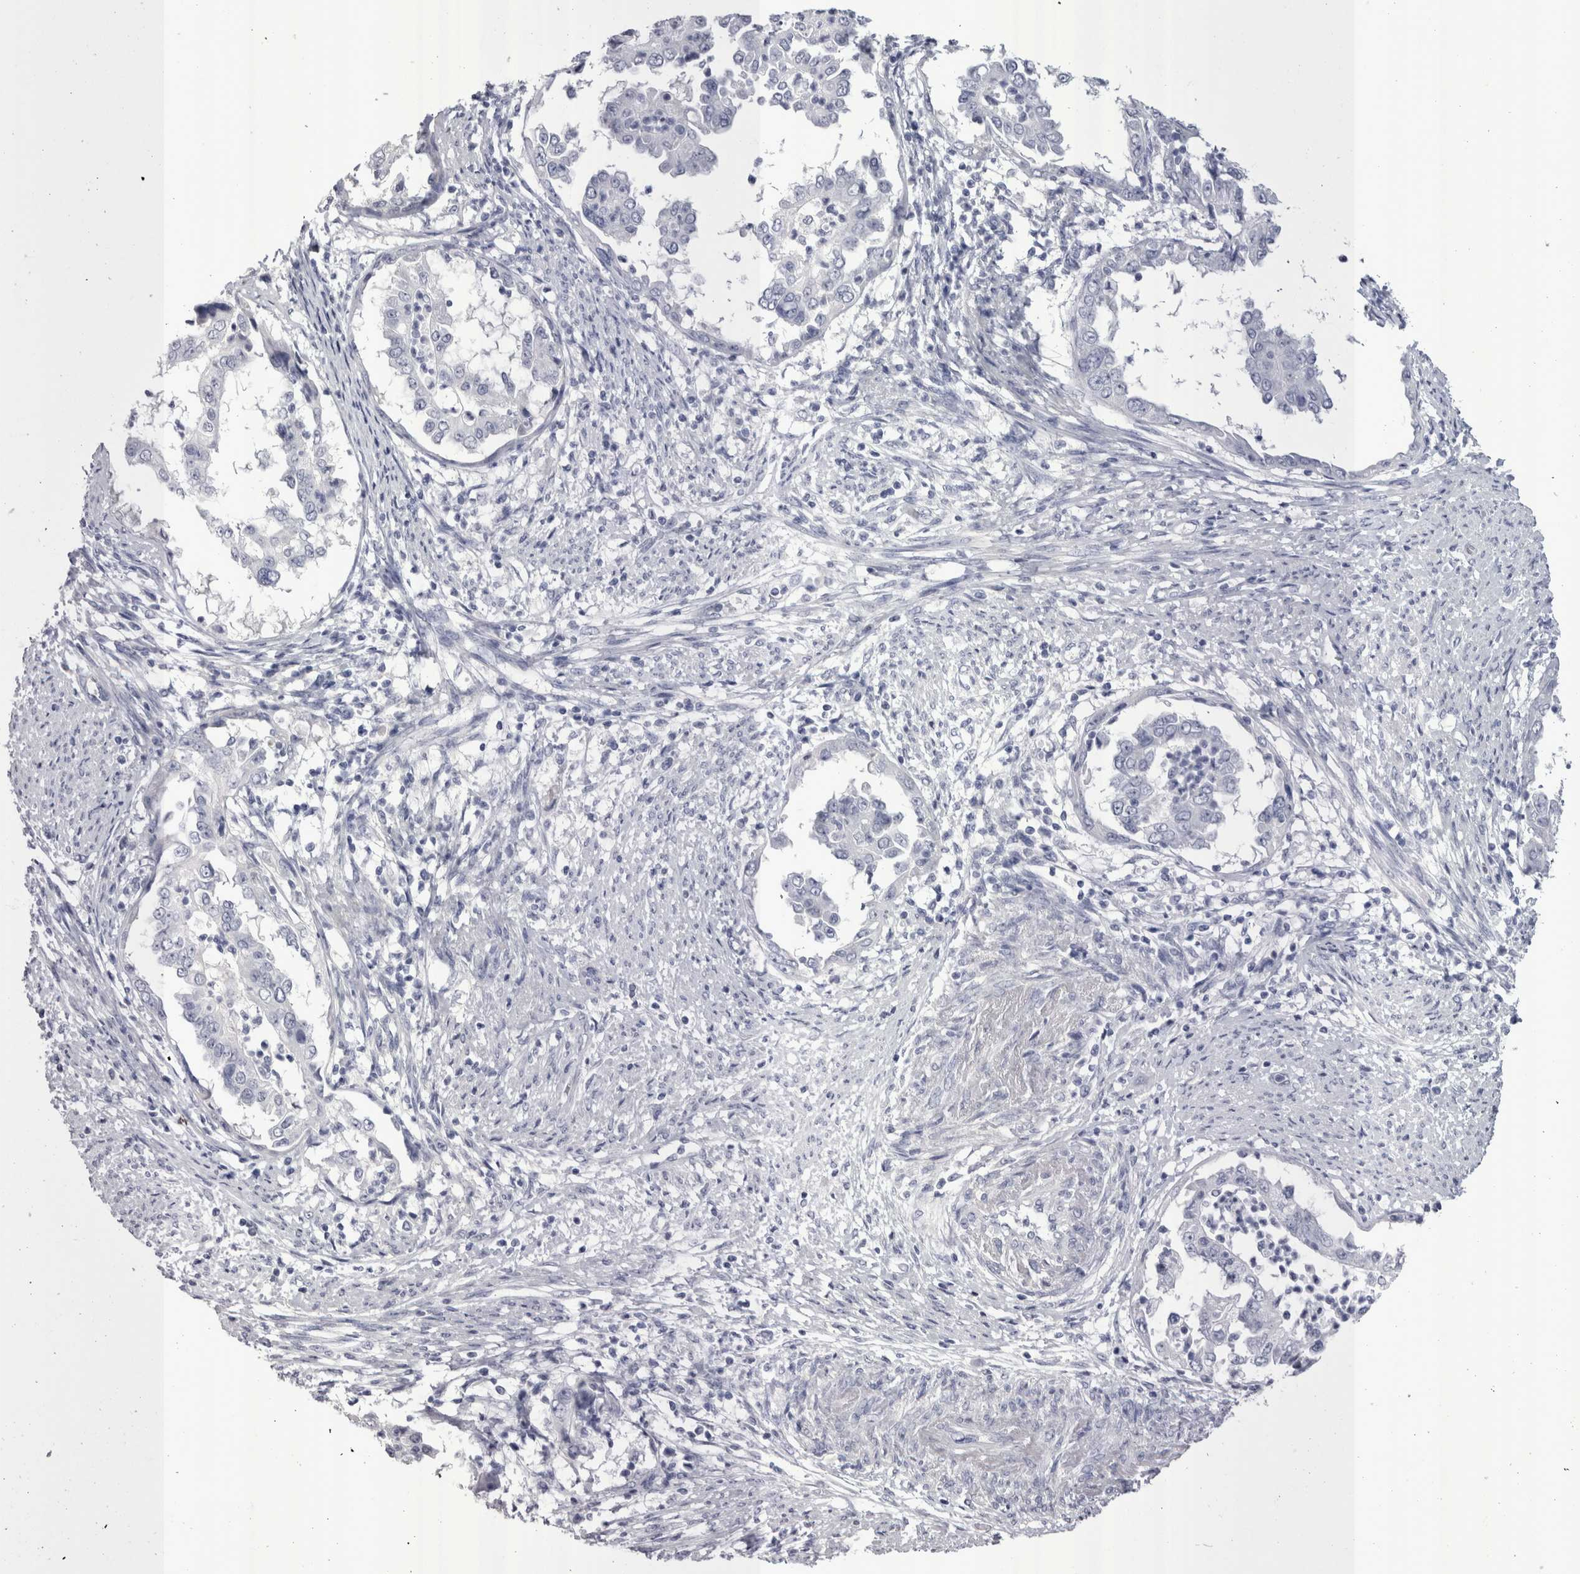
{"staining": {"intensity": "negative", "quantity": "none", "location": "none"}, "tissue": "endometrial cancer", "cell_type": "Tumor cells", "image_type": "cancer", "snomed": [{"axis": "morphology", "description": "Adenocarcinoma, NOS"}, {"axis": "topography", "description": "Endometrium"}], "caption": "Human endometrial cancer (adenocarcinoma) stained for a protein using immunohistochemistry displays no positivity in tumor cells.", "gene": "PWP2", "patient": {"sex": "female", "age": 85}}